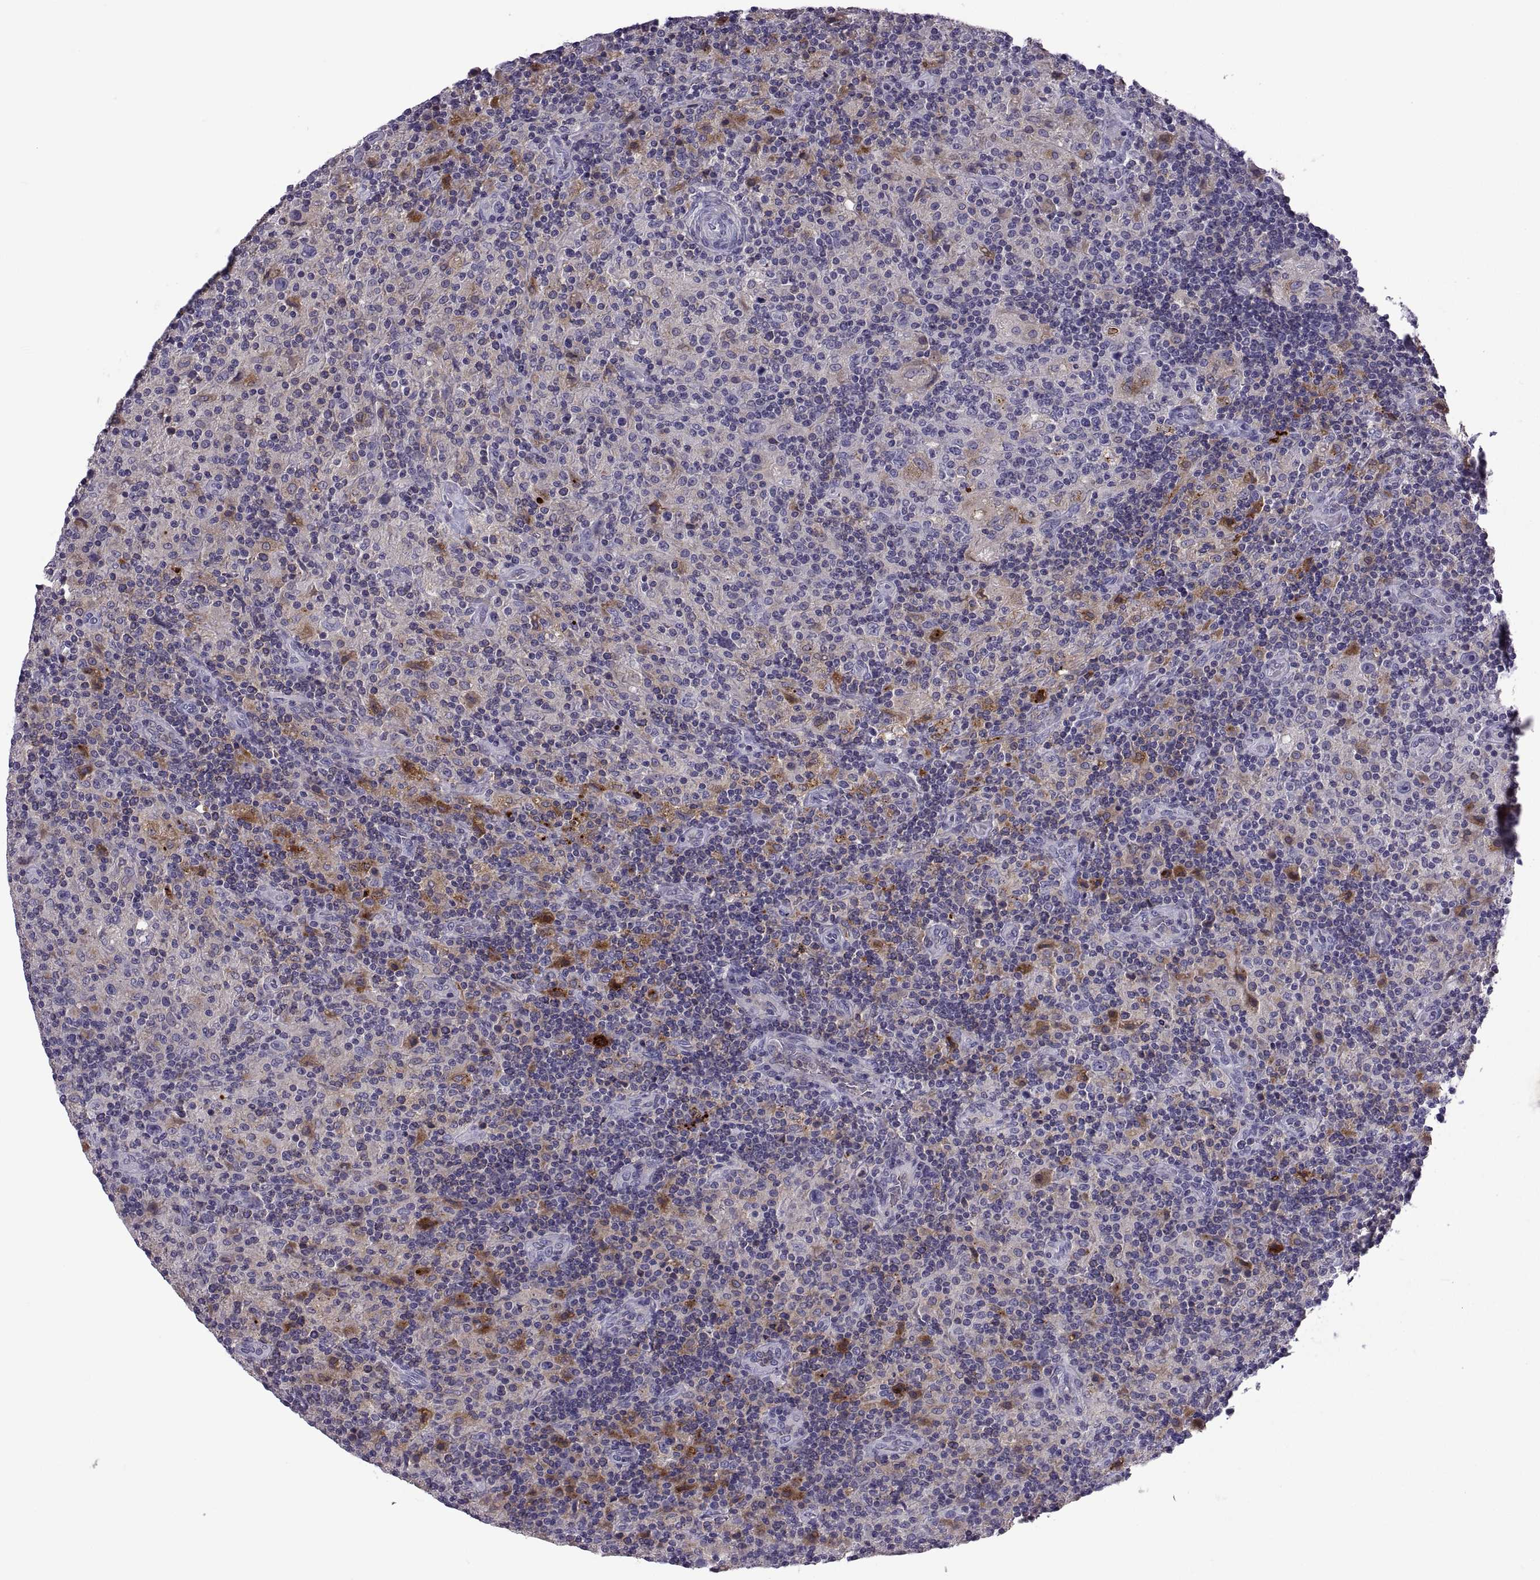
{"staining": {"intensity": "moderate", "quantity": "25%-75%", "location": "cytoplasmic/membranous"}, "tissue": "lymphoma", "cell_type": "Tumor cells", "image_type": "cancer", "snomed": [{"axis": "morphology", "description": "Hodgkin's disease, NOS"}, {"axis": "topography", "description": "Lymph node"}], "caption": "Immunohistochemistry (IHC) histopathology image of lymphoma stained for a protein (brown), which reveals medium levels of moderate cytoplasmic/membranous expression in about 25%-75% of tumor cells.", "gene": "RGS19", "patient": {"sex": "male", "age": 70}}